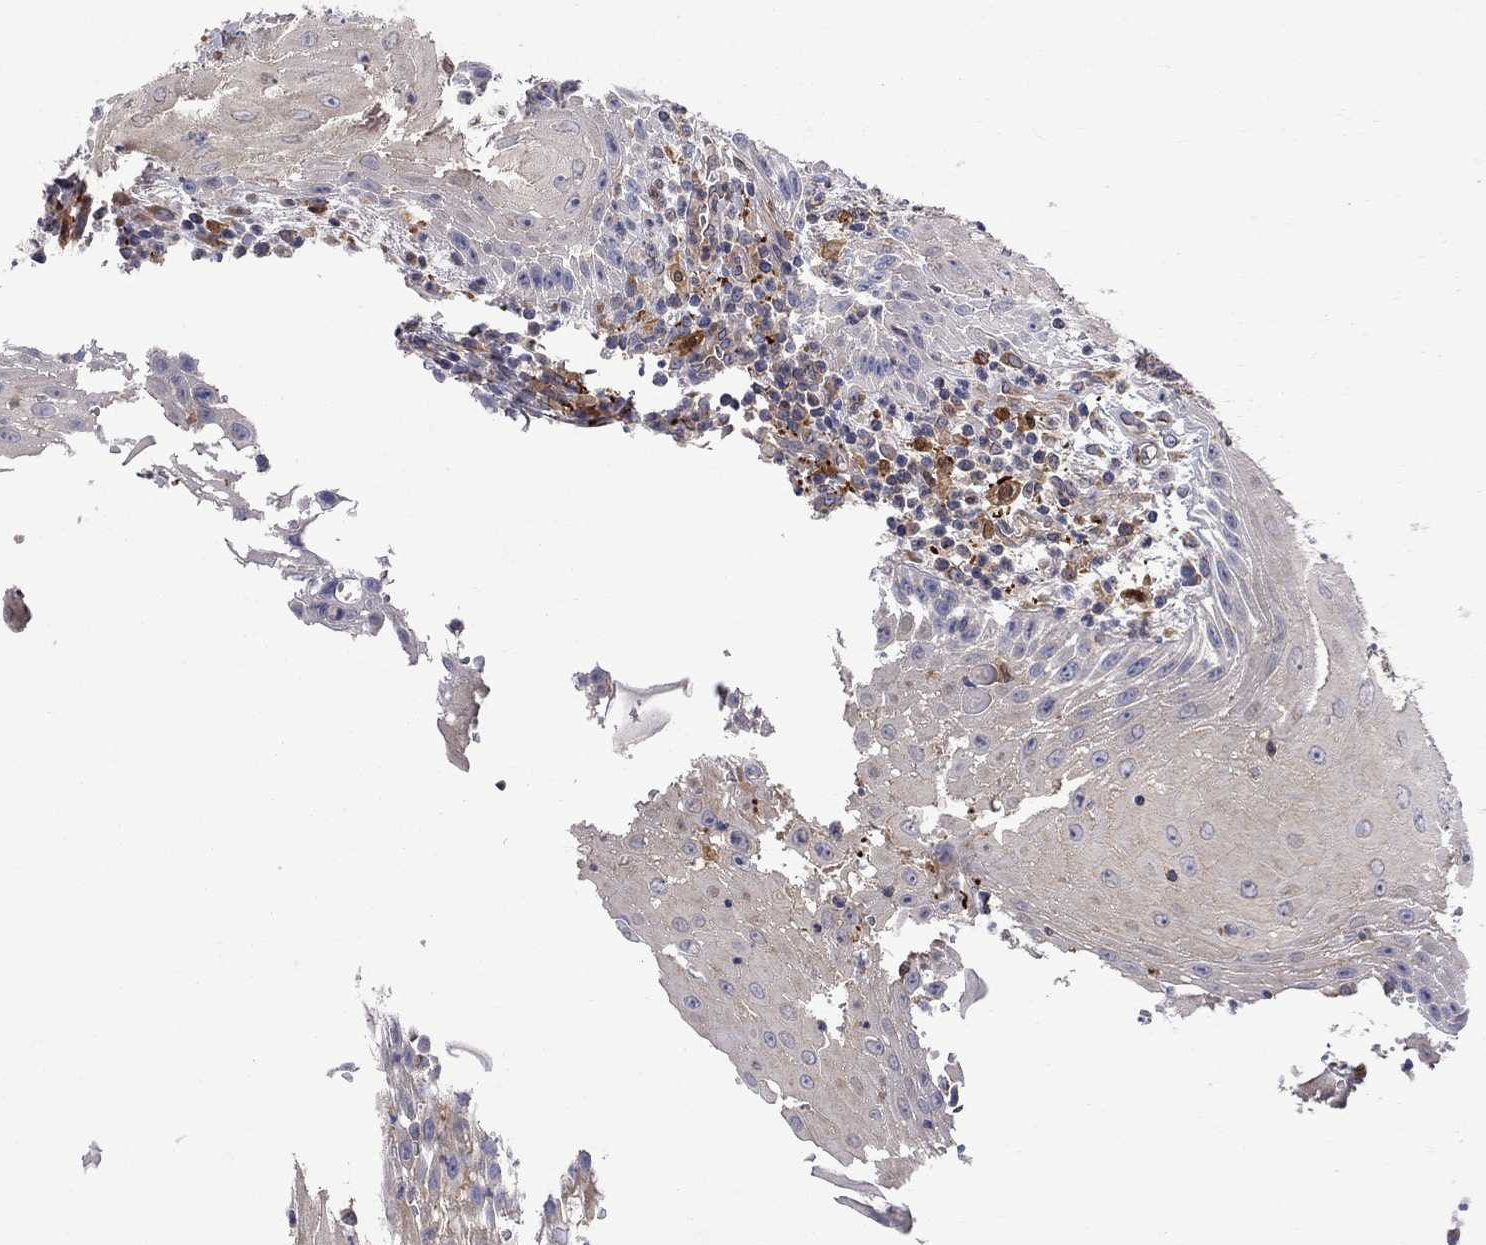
{"staining": {"intensity": "weak", "quantity": "<25%", "location": "cytoplasmic/membranous"}, "tissue": "head and neck cancer", "cell_type": "Tumor cells", "image_type": "cancer", "snomed": [{"axis": "morphology", "description": "Squamous cell carcinoma, NOS"}, {"axis": "topography", "description": "Oral tissue"}, {"axis": "topography", "description": "Head-Neck"}], "caption": "Micrograph shows no significant protein staining in tumor cells of squamous cell carcinoma (head and neck).", "gene": "MTHFR", "patient": {"sex": "male", "age": 58}}